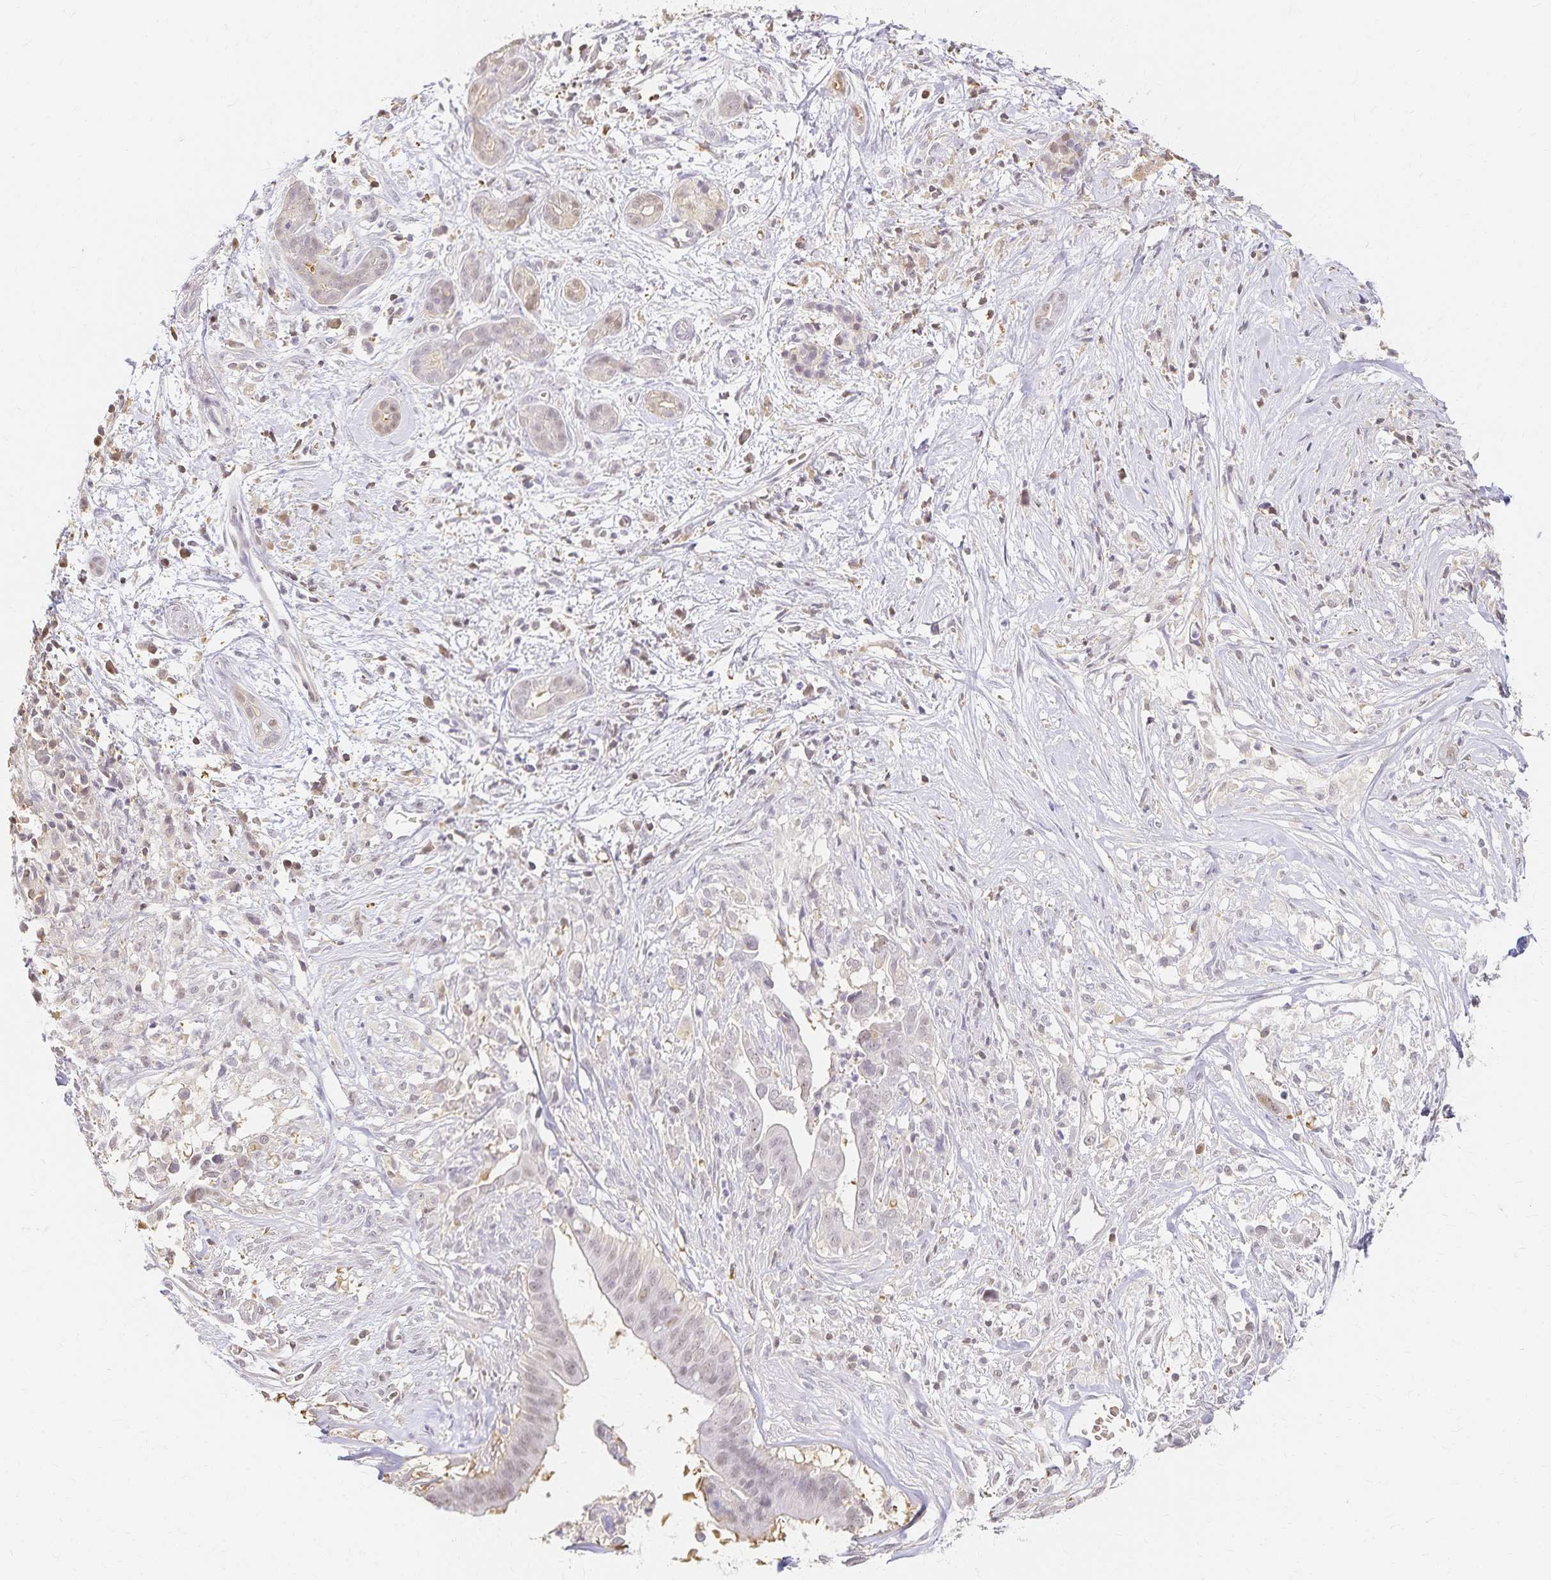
{"staining": {"intensity": "weak", "quantity": ">75%", "location": "cytoplasmic/membranous,nuclear"}, "tissue": "pancreatic cancer", "cell_type": "Tumor cells", "image_type": "cancer", "snomed": [{"axis": "morphology", "description": "Adenocarcinoma, NOS"}, {"axis": "topography", "description": "Pancreas"}], "caption": "Pancreatic adenocarcinoma stained with a brown dye demonstrates weak cytoplasmic/membranous and nuclear positive staining in approximately >75% of tumor cells.", "gene": "AZGP1", "patient": {"sex": "male", "age": 61}}